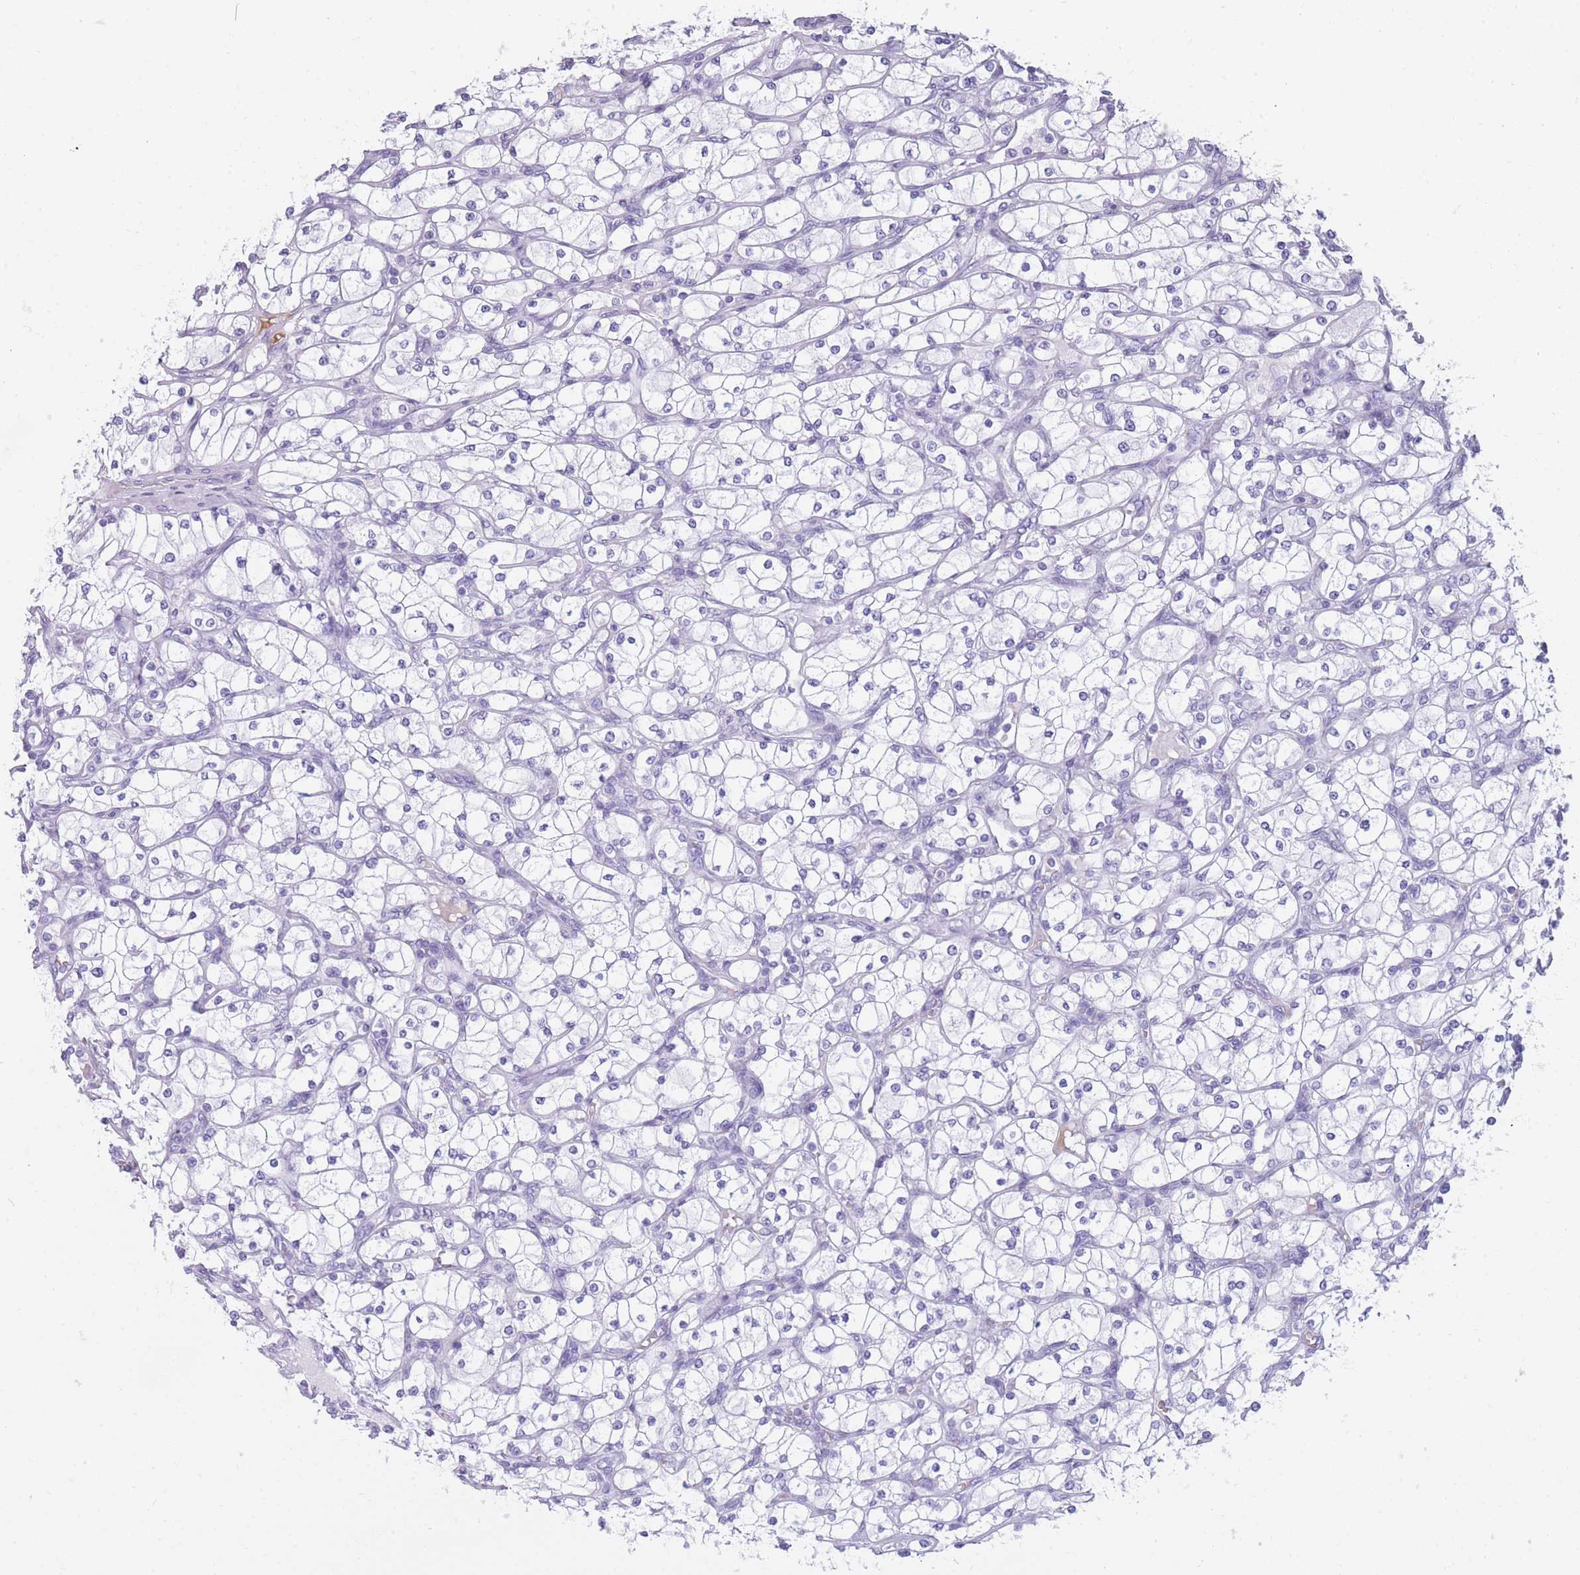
{"staining": {"intensity": "negative", "quantity": "none", "location": "none"}, "tissue": "renal cancer", "cell_type": "Tumor cells", "image_type": "cancer", "snomed": [{"axis": "morphology", "description": "Adenocarcinoma, NOS"}, {"axis": "topography", "description": "Kidney"}], "caption": "DAB (3,3'-diaminobenzidine) immunohistochemical staining of adenocarcinoma (renal) reveals no significant positivity in tumor cells.", "gene": "TNFSF11", "patient": {"sex": "male", "age": 80}}